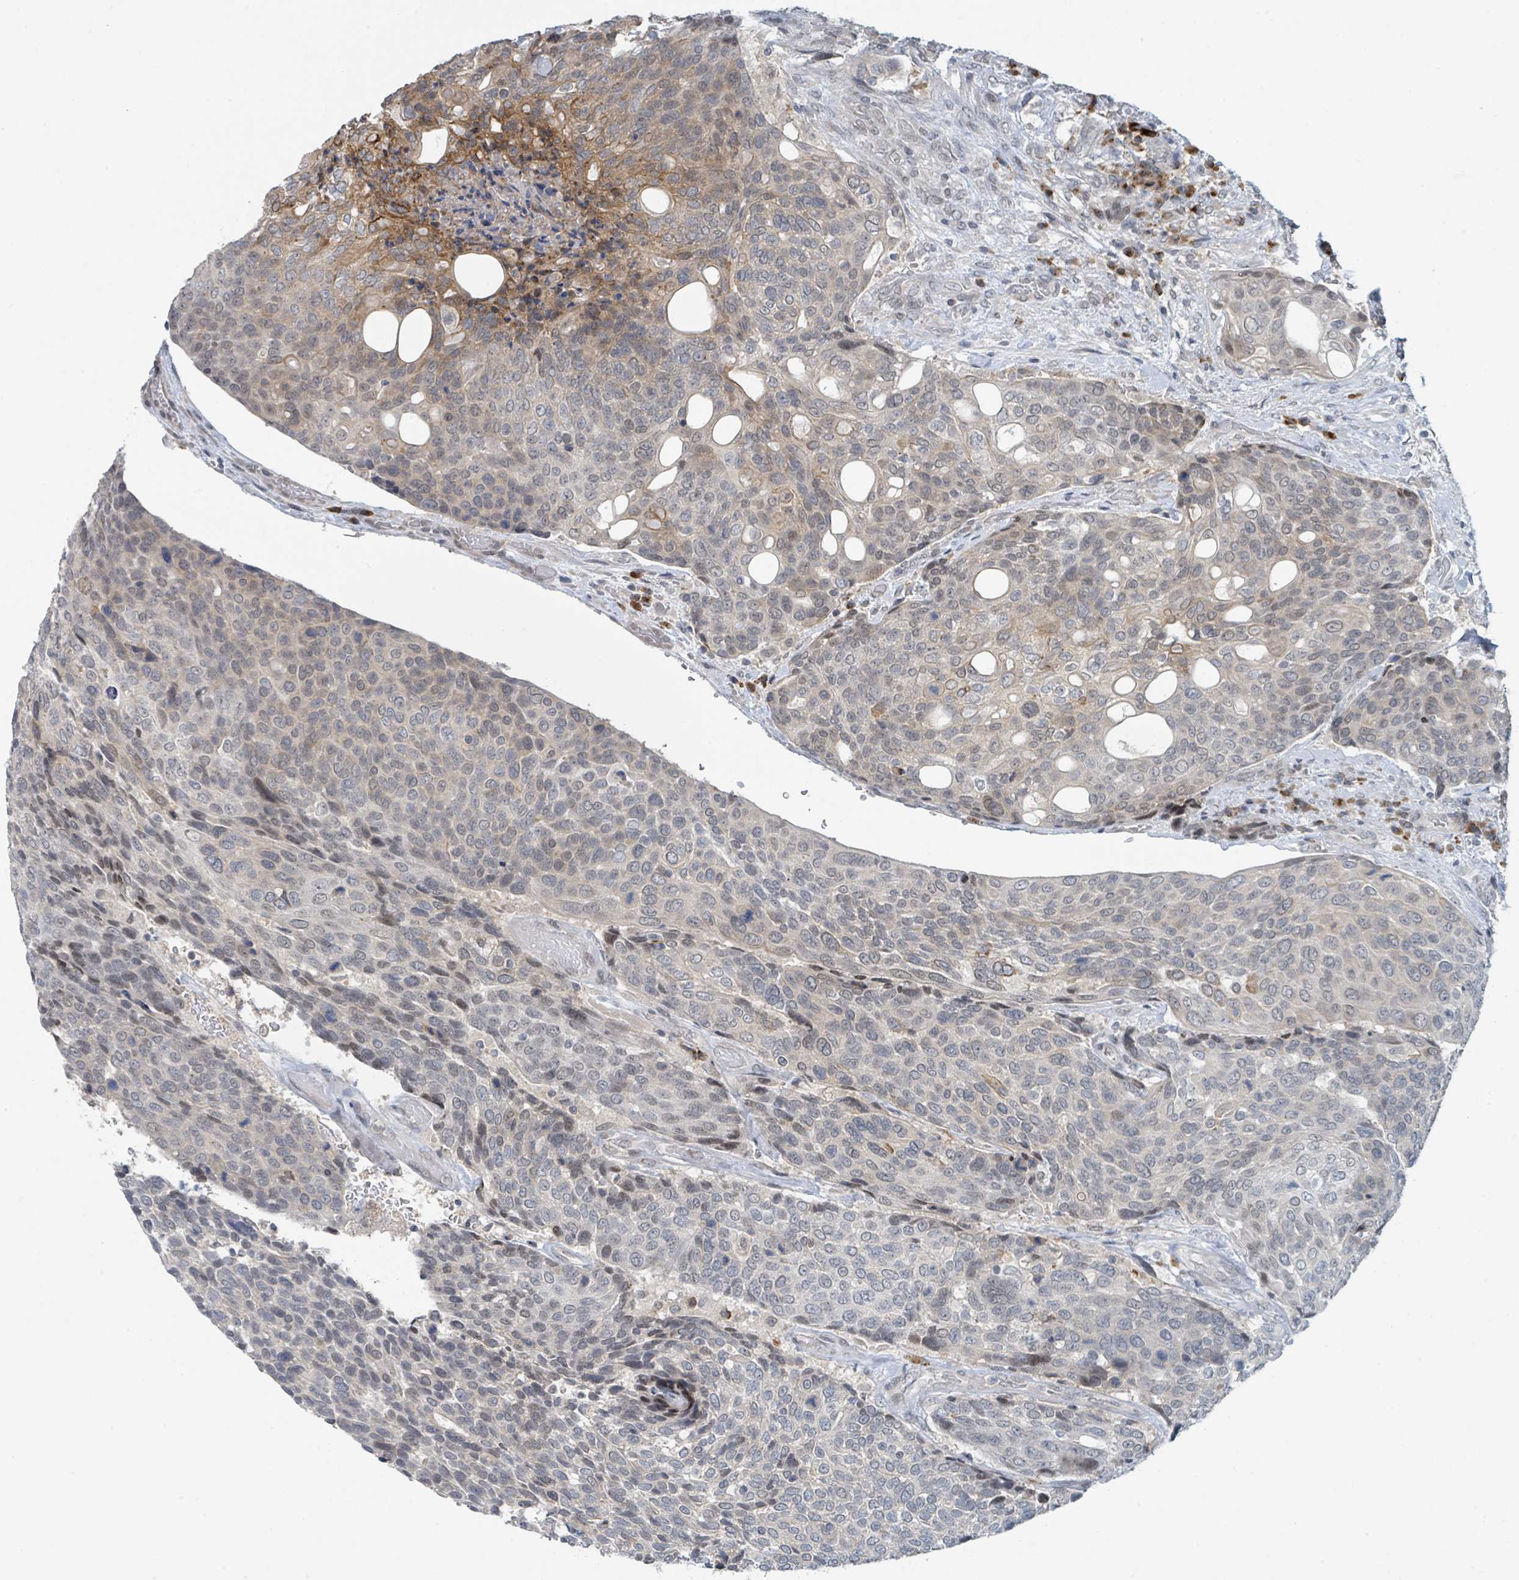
{"staining": {"intensity": "moderate", "quantity": "<25%", "location": "cytoplasmic/membranous,nuclear"}, "tissue": "urothelial cancer", "cell_type": "Tumor cells", "image_type": "cancer", "snomed": [{"axis": "morphology", "description": "Urothelial carcinoma, High grade"}, {"axis": "topography", "description": "Urinary bladder"}], "caption": "IHC histopathology image of high-grade urothelial carcinoma stained for a protein (brown), which reveals low levels of moderate cytoplasmic/membranous and nuclear expression in approximately <25% of tumor cells.", "gene": "ANKRD55", "patient": {"sex": "female", "age": 70}}